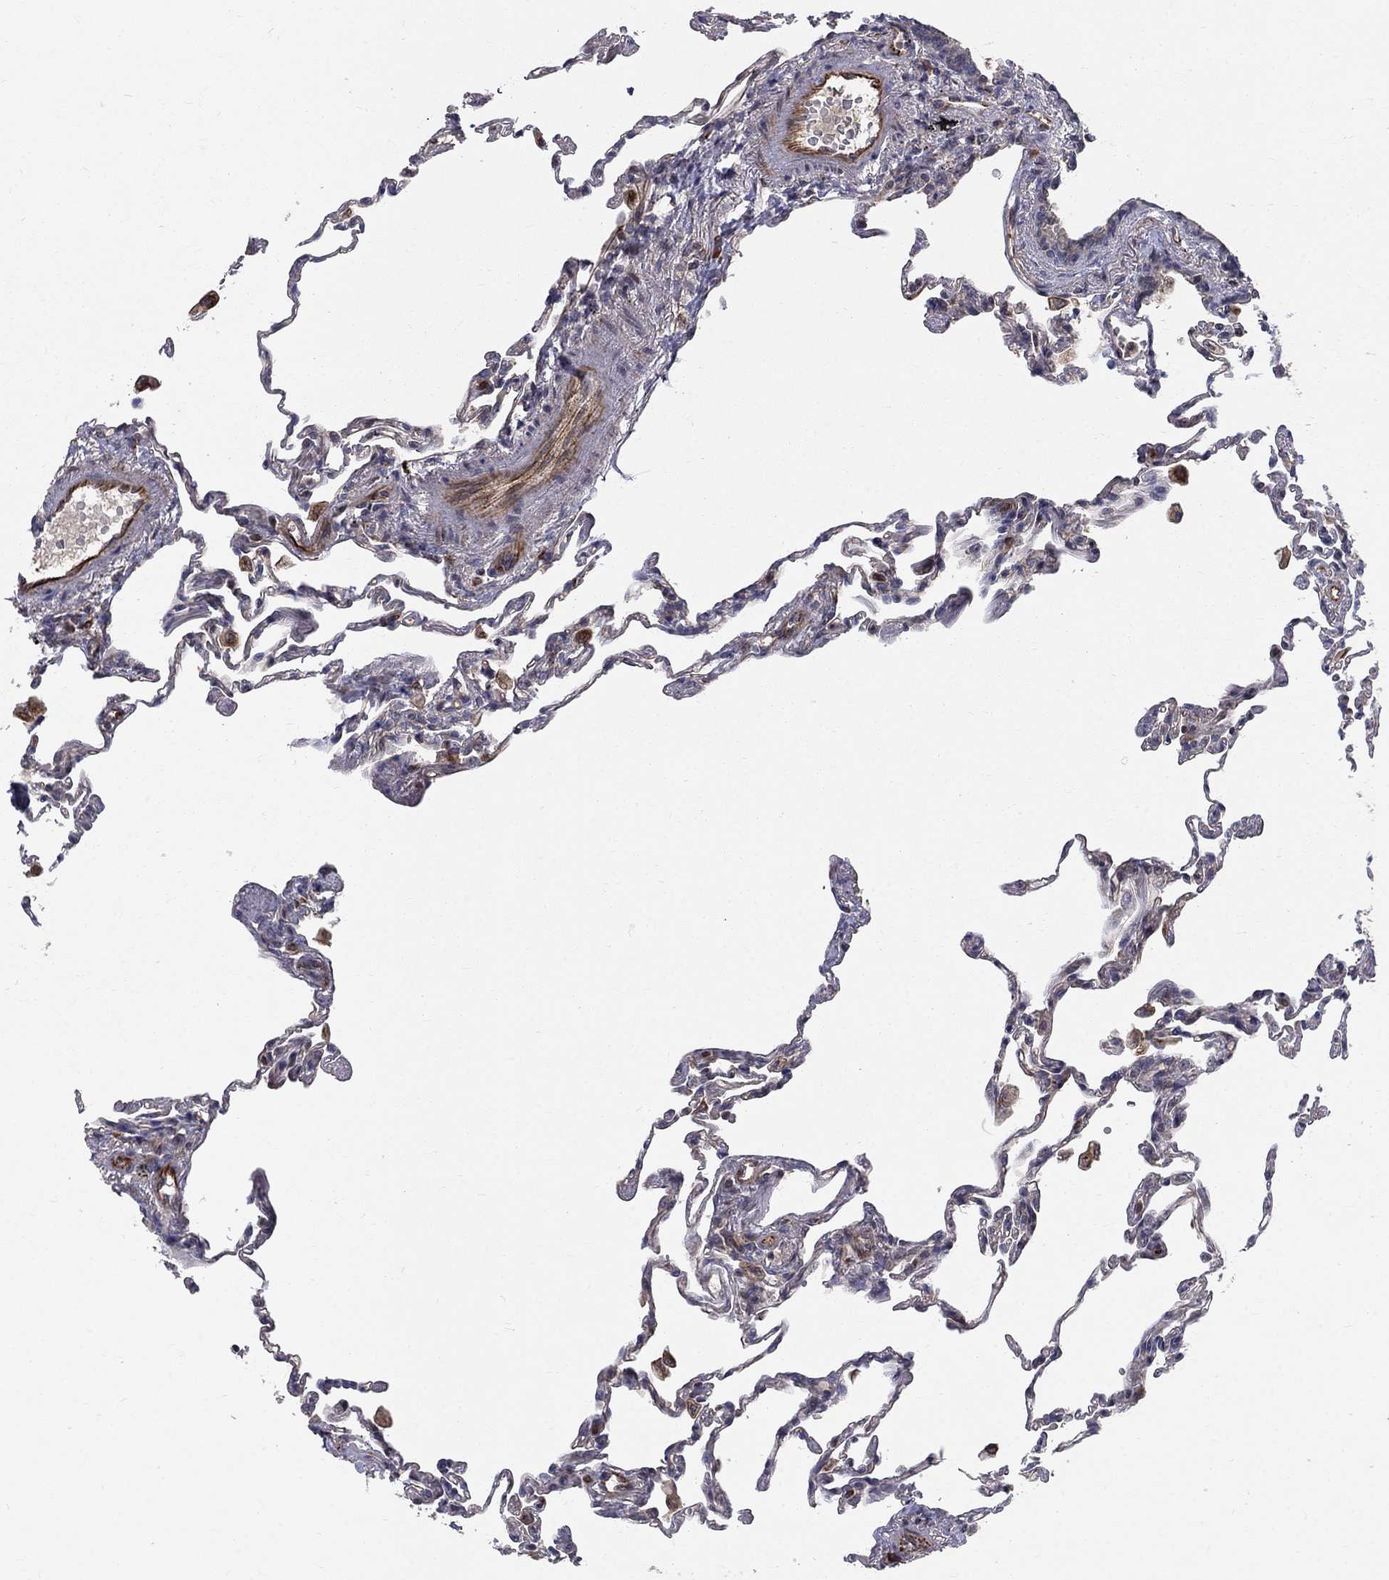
{"staining": {"intensity": "moderate", "quantity": "<25%", "location": "cytoplasmic/membranous"}, "tissue": "lung", "cell_type": "Alveolar cells", "image_type": "normal", "snomed": [{"axis": "morphology", "description": "Normal tissue, NOS"}, {"axis": "topography", "description": "Lung"}], "caption": "An image of lung stained for a protein shows moderate cytoplasmic/membranous brown staining in alveolar cells.", "gene": "MSRA", "patient": {"sex": "female", "age": 57}}